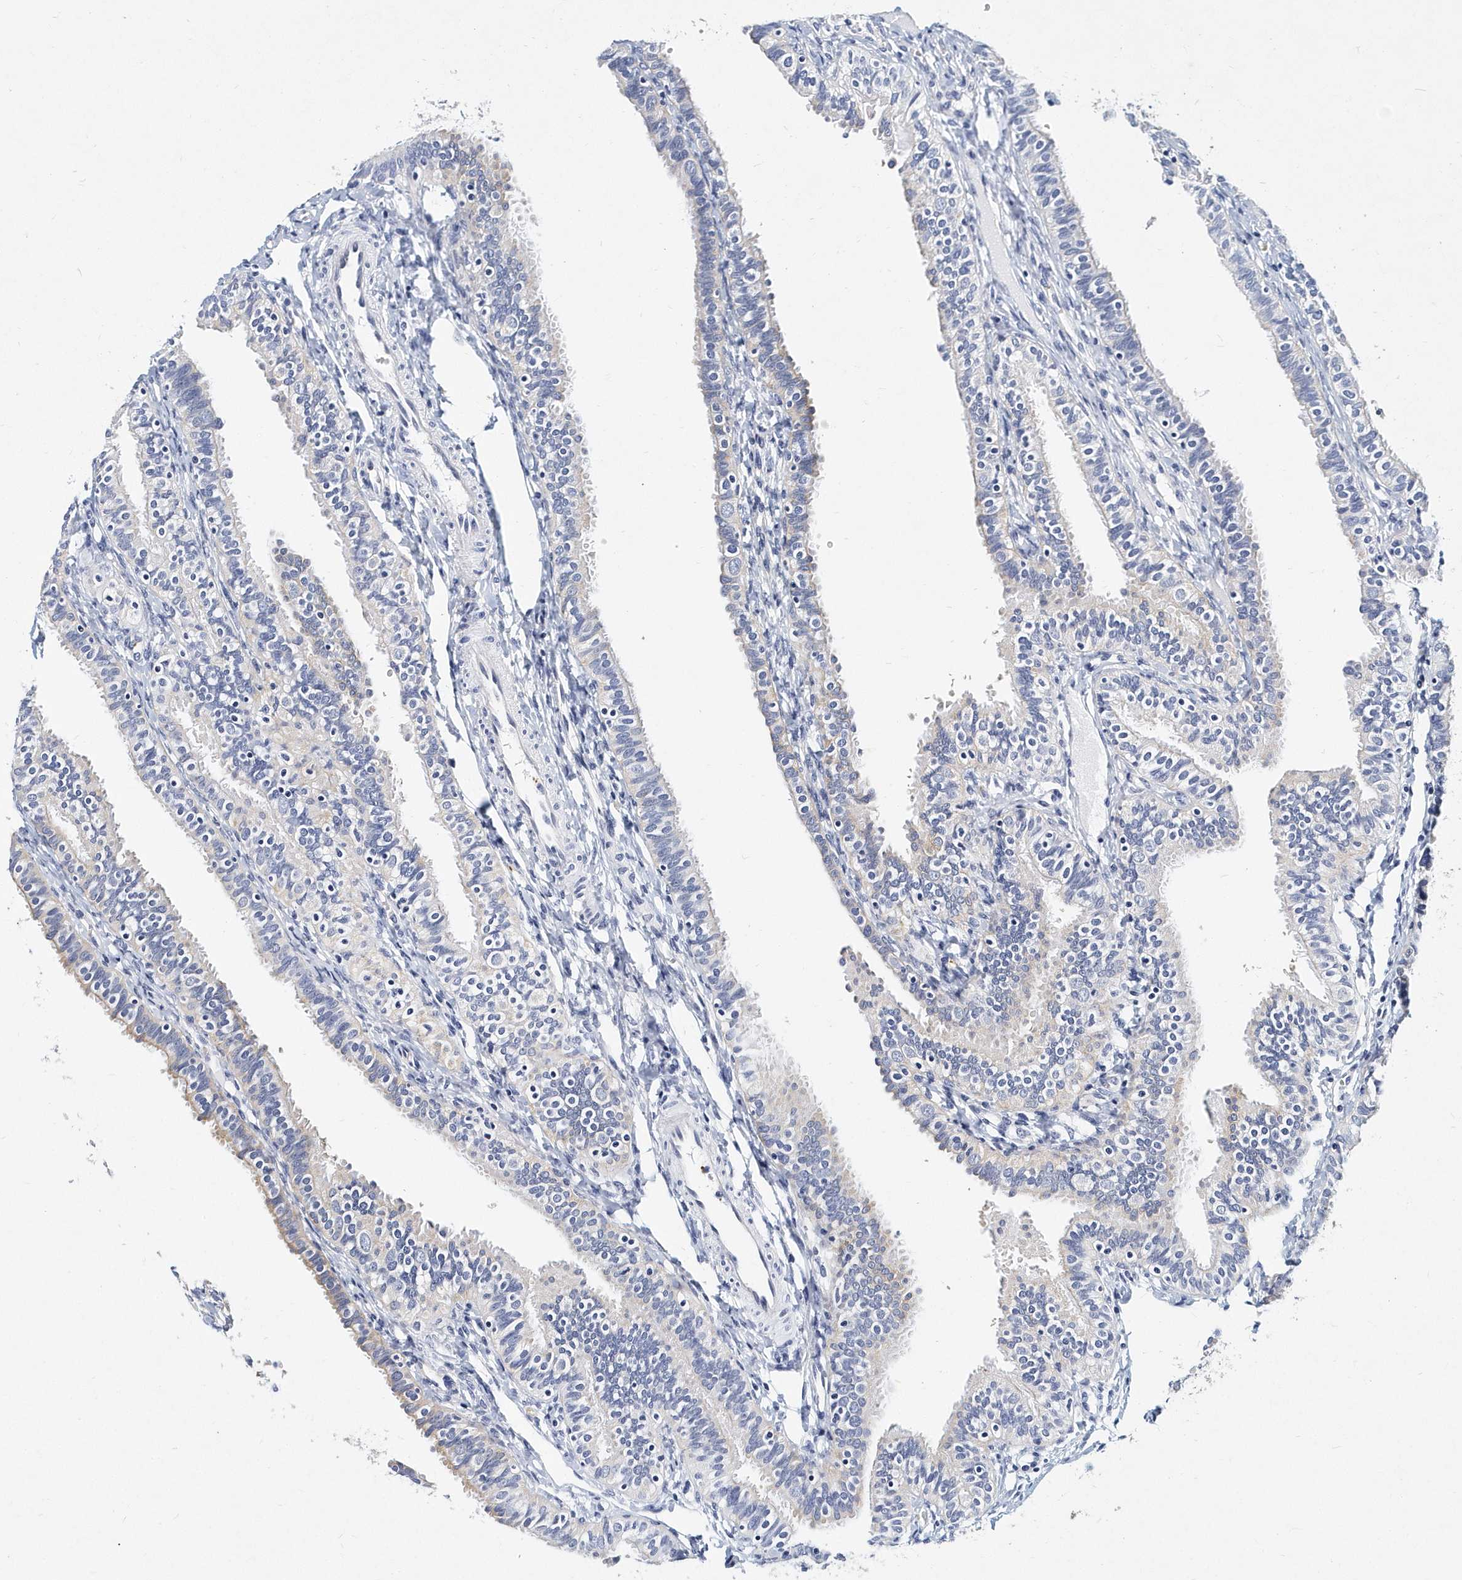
{"staining": {"intensity": "negative", "quantity": "none", "location": "none"}, "tissue": "fallopian tube", "cell_type": "Glandular cells", "image_type": "normal", "snomed": [{"axis": "morphology", "description": "Normal tissue, NOS"}, {"axis": "topography", "description": "Fallopian tube"}], "caption": "IHC of unremarkable human fallopian tube reveals no positivity in glandular cells.", "gene": "ITGA2B", "patient": {"sex": "female", "age": 35}}